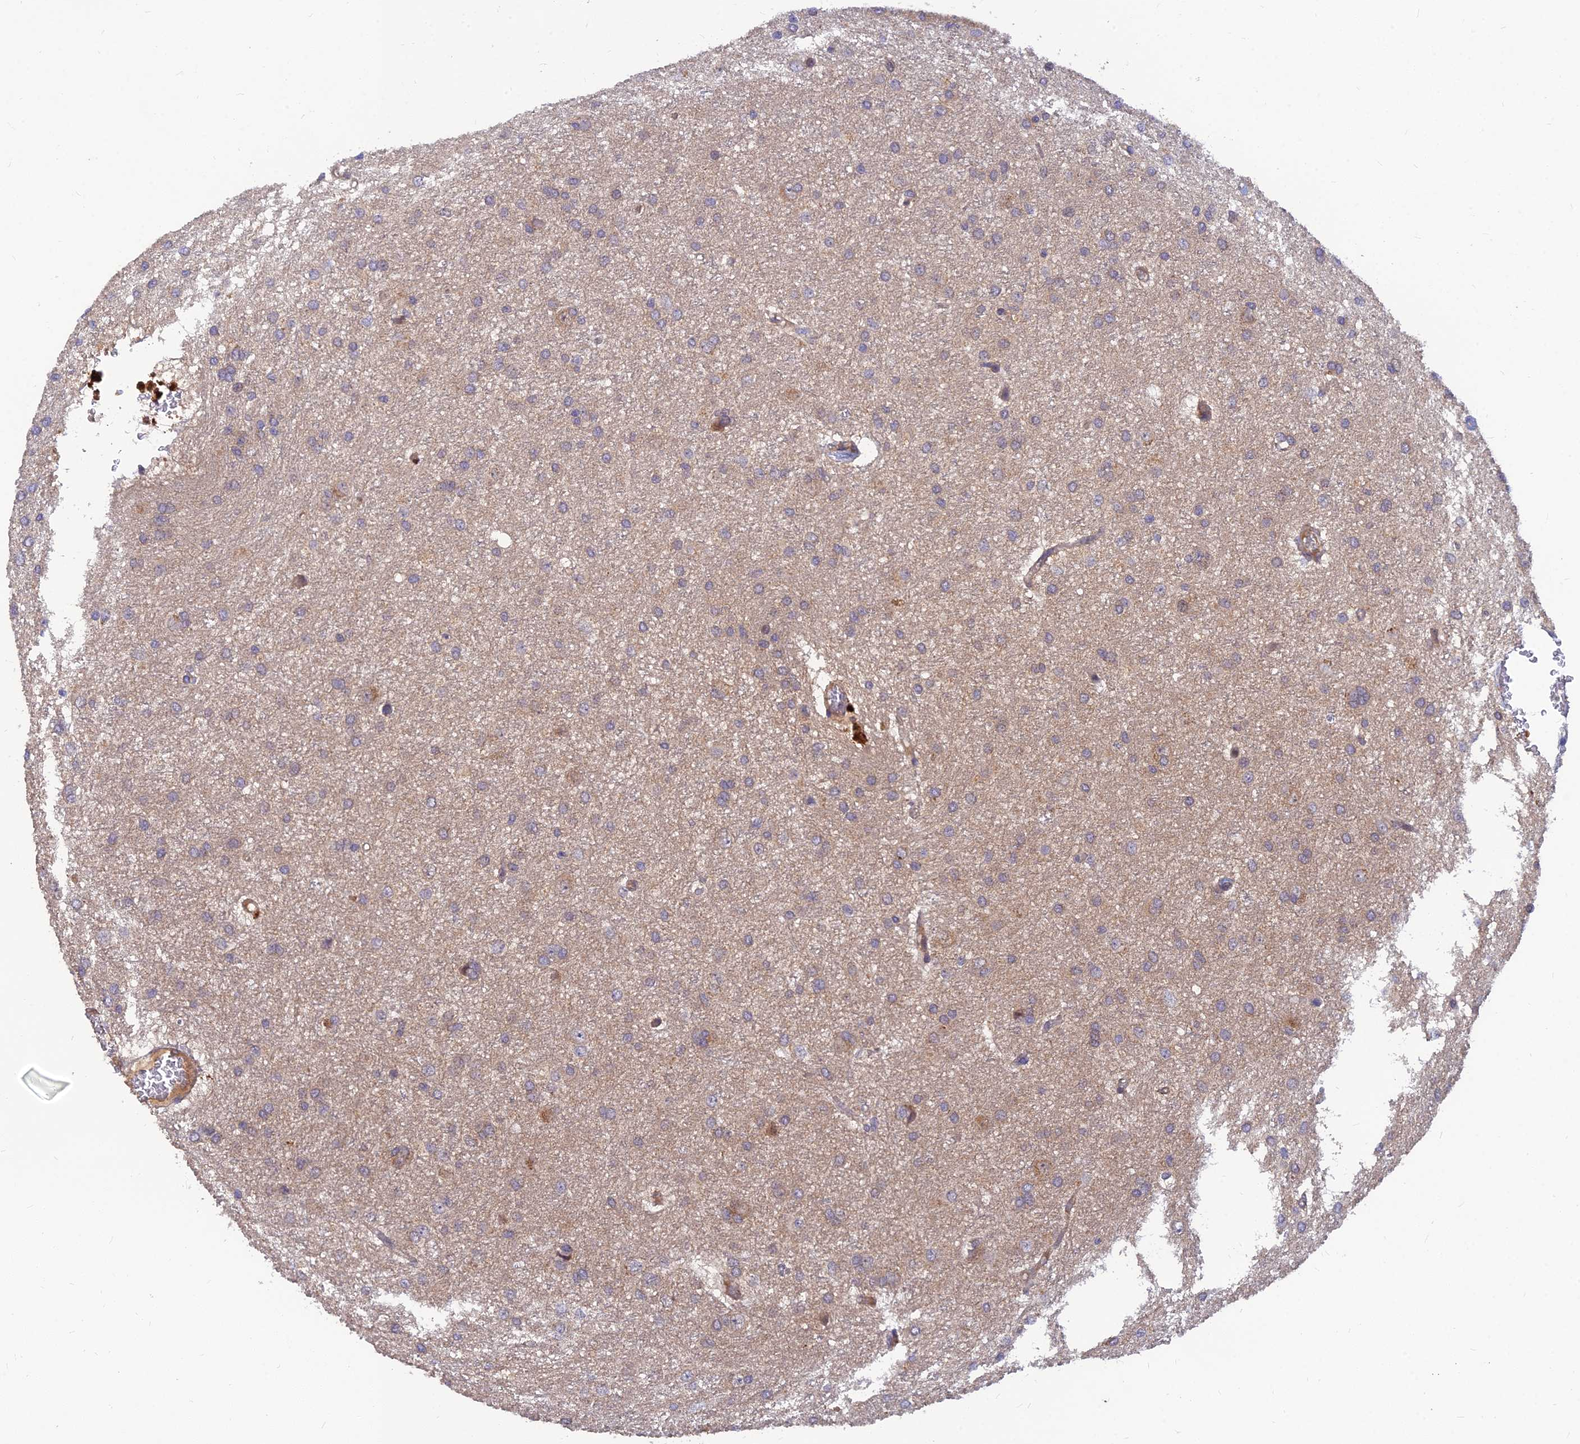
{"staining": {"intensity": "weak", "quantity": "<25%", "location": "cytoplasmic/membranous"}, "tissue": "glioma", "cell_type": "Tumor cells", "image_type": "cancer", "snomed": [{"axis": "morphology", "description": "Glioma, malignant, High grade"}, {"axis": "topography", "description": "Brain"}], "caption": "High magnification brightfield microscopy of glioma stained with DAB (3,3'-diaminobenzidine) (brown) and counterstained with hematoxylin (blue): tumor cells show no significant staining.", "gene": "FAM151B", "patient": {"sex": "female", "age": 50}}